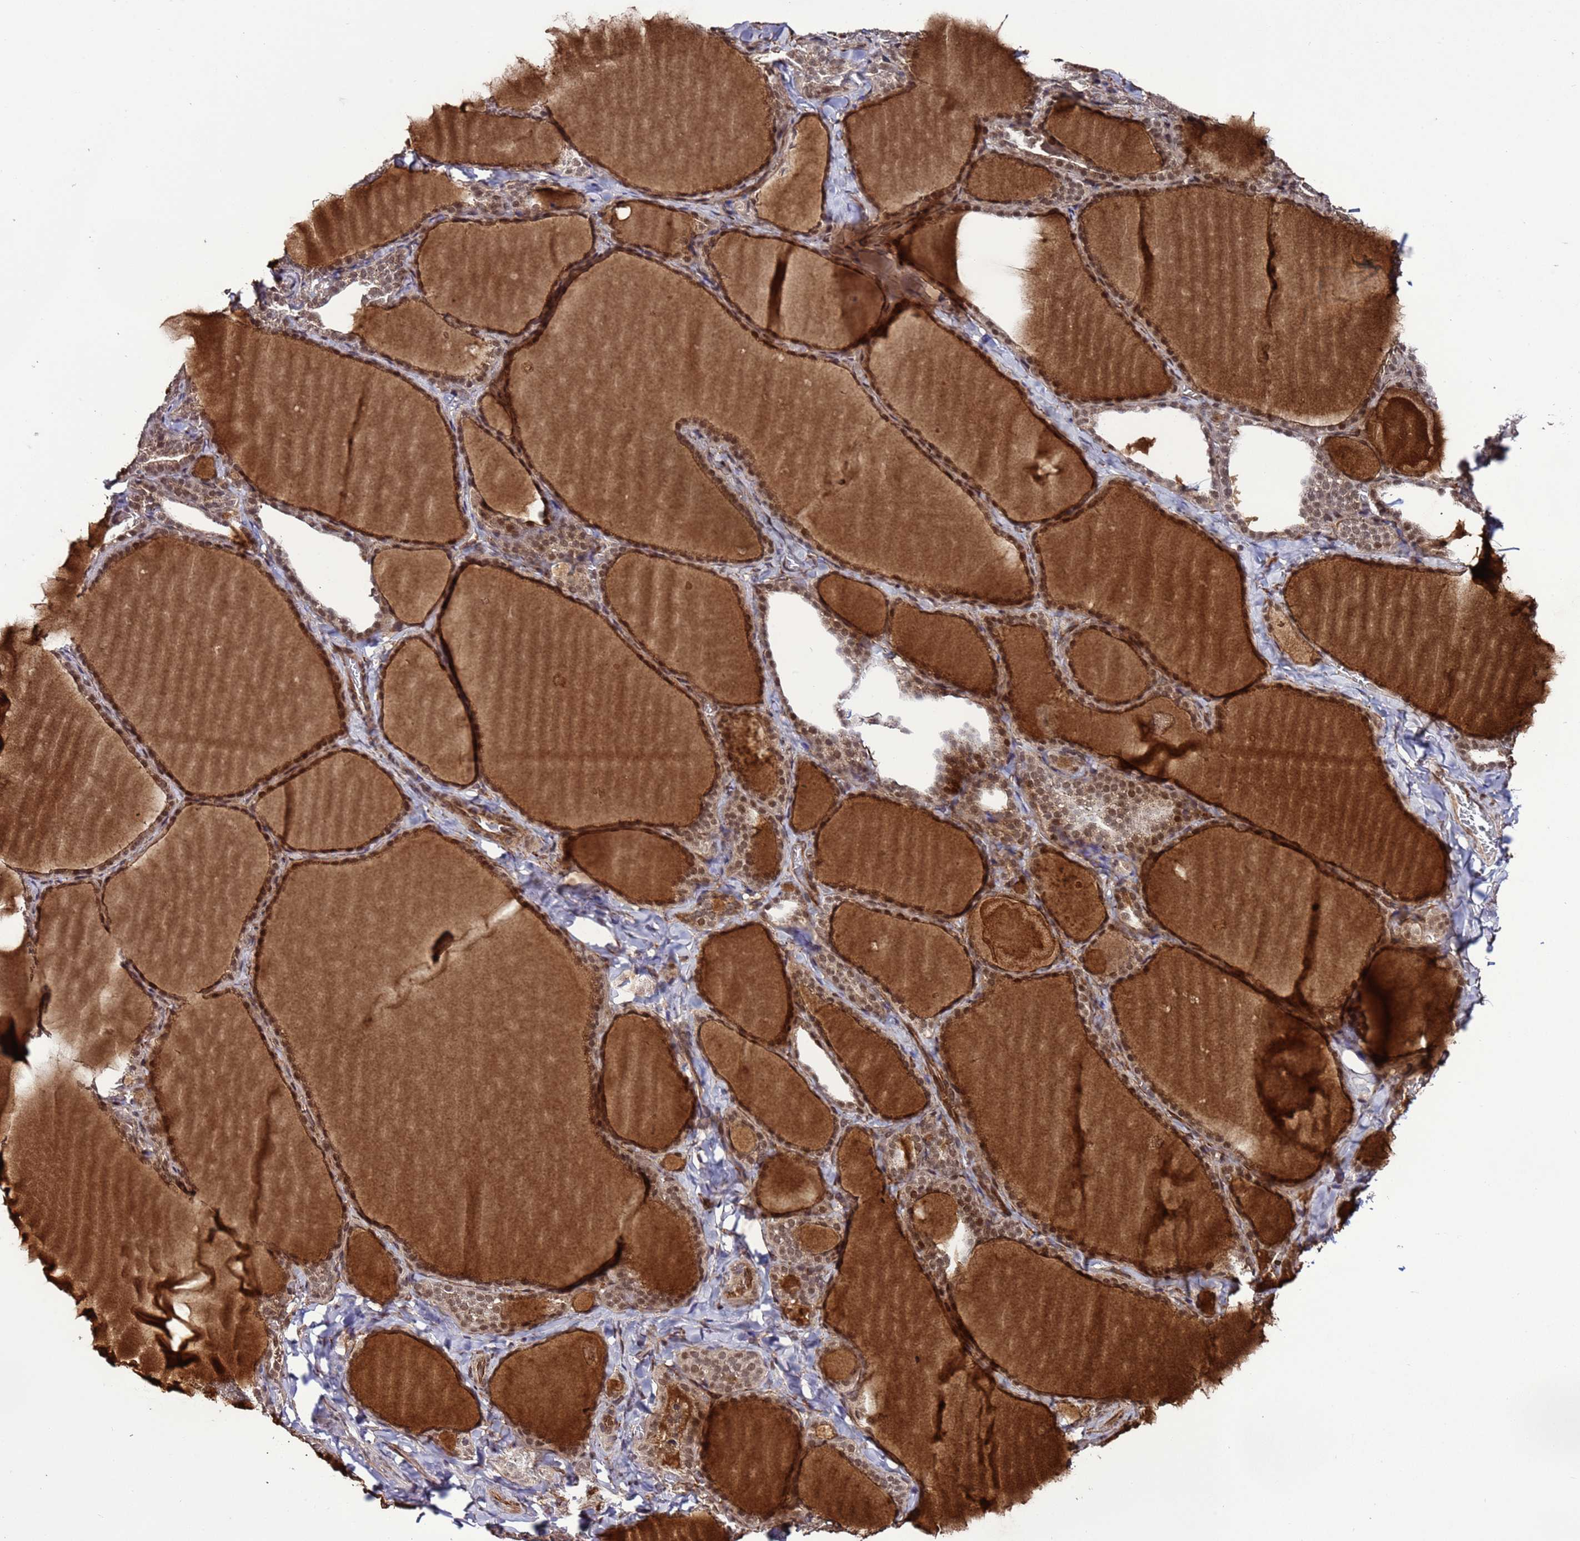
{"staining": {"intensity": "moderate", "quantity": ">75%", "location": "cytoplasmic/membranous,nuclear"}, "tissue": "thyroid gland", "cell_type": "Glandular cells", "image_type": "normal", "snomed": [{"axis": "morphology", "description": "Normal tissue, NOS"}, {"axis": "topography", "description": "Thyroid gland"}], "caption": "DAB (3,3'-diaminobenzidine) immunohistochemical staining of unremarkable human thyroid gland displays moderate cytoplasmic/membranous,nuclear protein staining in about >75% of glandular cells.", "gene": "POLR2D", "patient": {"sex": "female", "age": 22}}